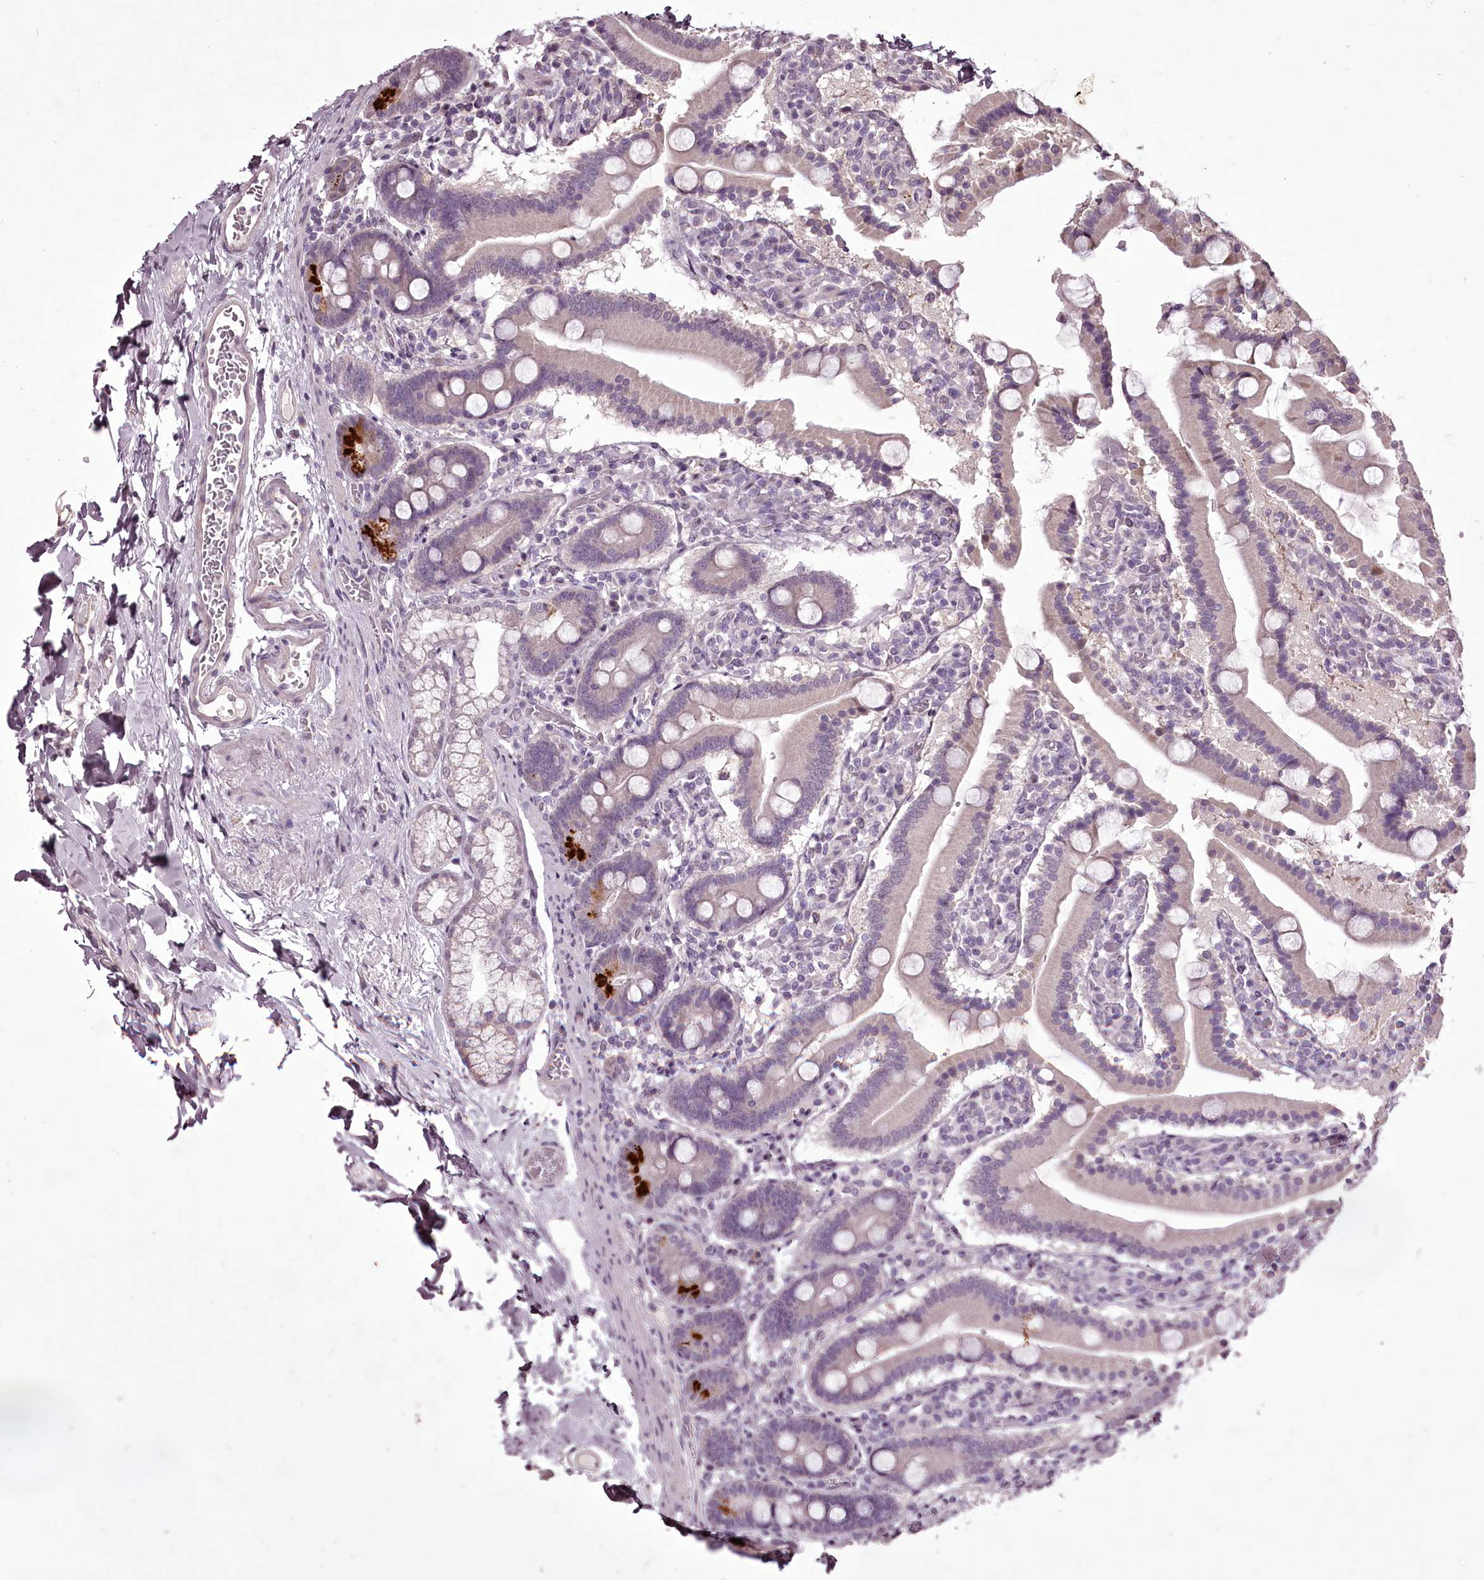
{"staining": {"intensity": "weak", "quantity": "<25%", "location": "cytoplasmic/membranous"}, "tissue": "duodenum", "cell_type": "Glandular cells", "image_type": "normal", "snomed": [{"axis": "morphology", "description": "Normal tissue, NOS"}, {"axis": "topography", "description": "Duodenum"}], "caption": "A histopathology image of human duodenum is negative for staining in glandular cells. (Stains: DAB immunohistochemistry (IHC) with hematoxylin counter stain, Microscopy: brightfield microscopy at high magnification).", "gene": "C1orf56", "patient": {"sex": "male", "age": 55}}